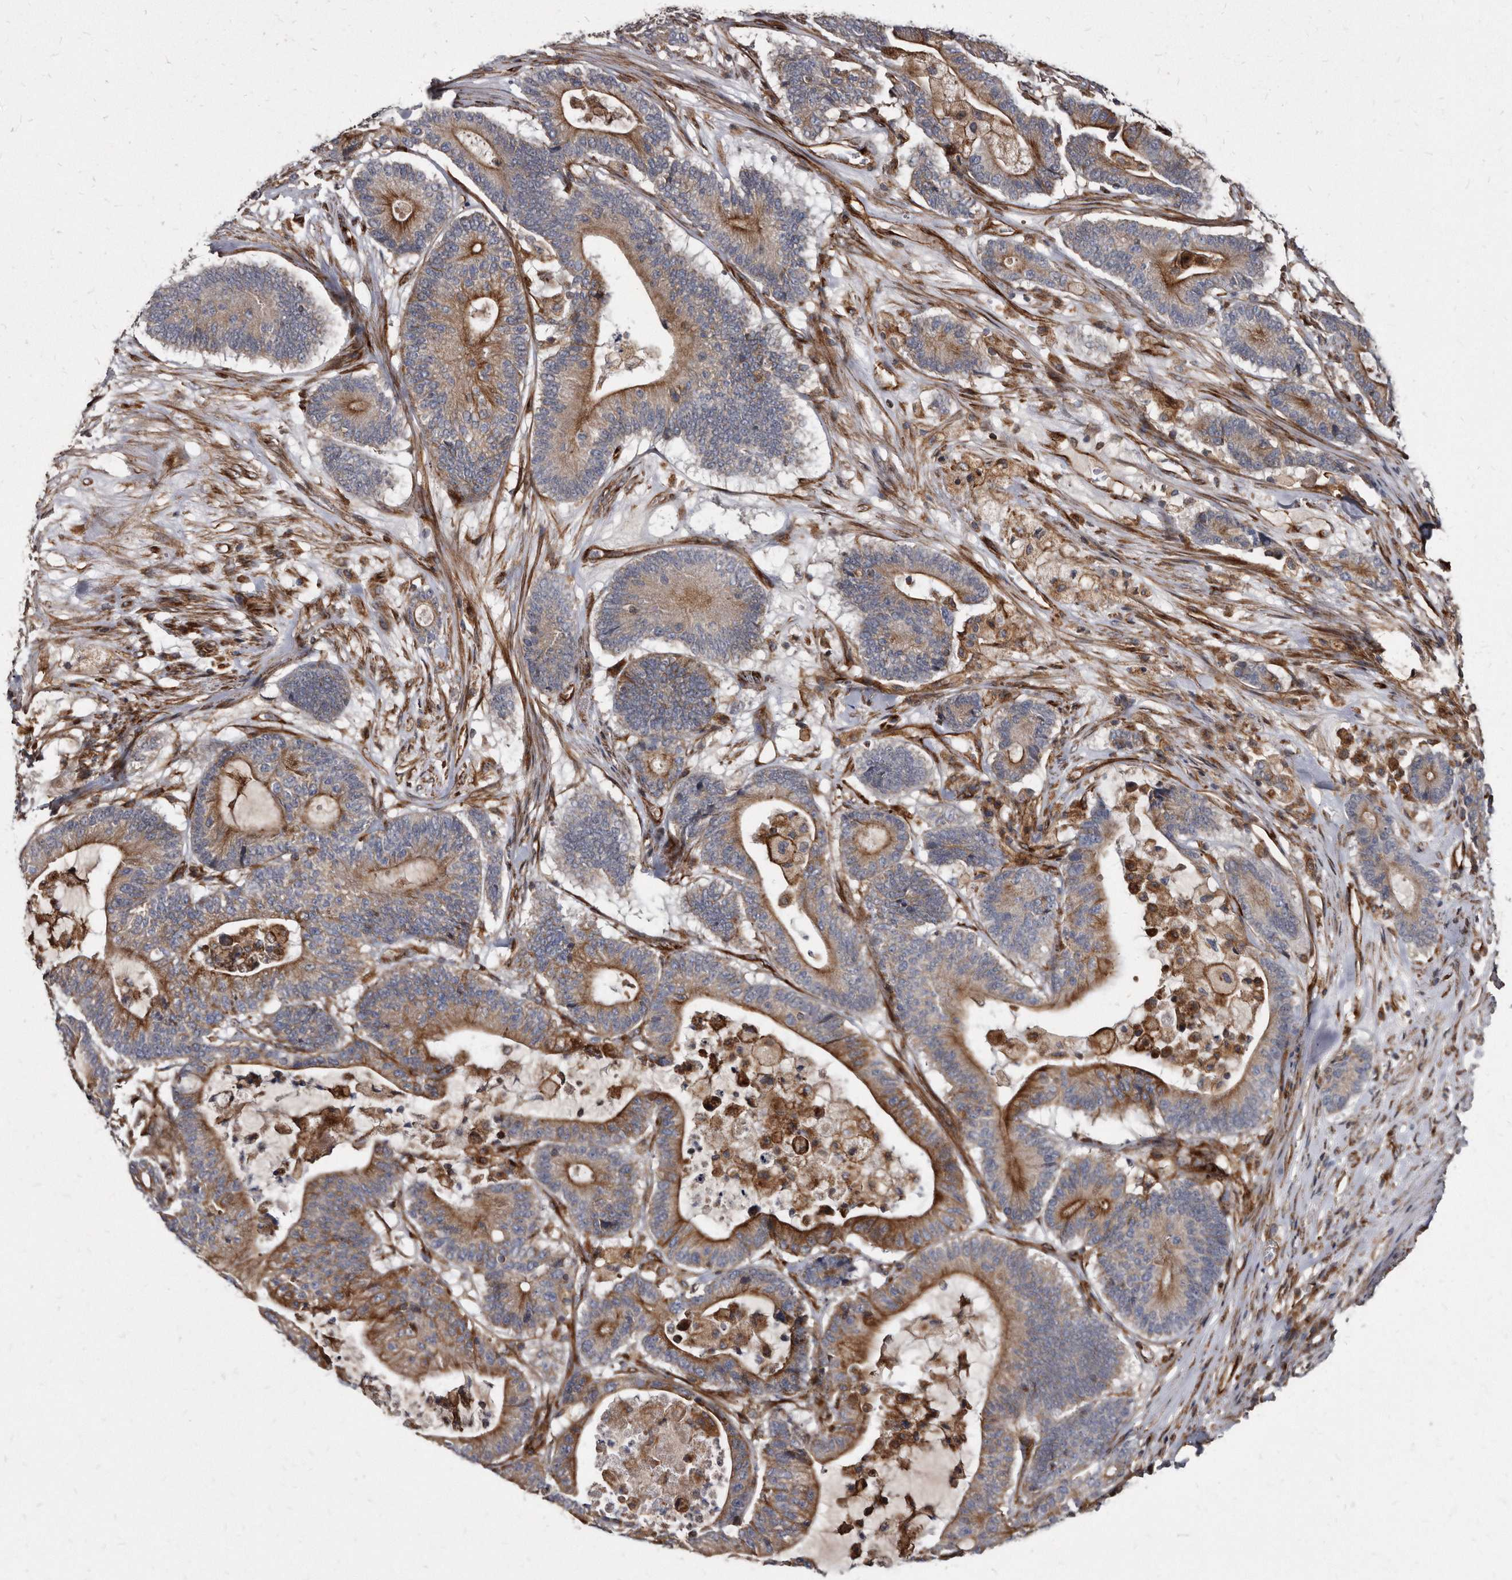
{"staining": {"intensity": "strong", "quantity": ">75%", "location": "cytoplasmic/membranous"}, "tissue": "colorectal cancer", "cell_type": "Tumor cells", "image_type": "cancer", "snomed": [{"axis": "morphology", "description": "Adenocarcinoma, NOS"}, {"axis": "topography", "description": "Colon"}], "caption": "Adenocarcinoma (colorectal) tissue displays strong cytoplasmic/membranous expression in approximately >75% of tumor cells", "gene": "KCTD20", "patient": {"sex": "female", "age": 84}}